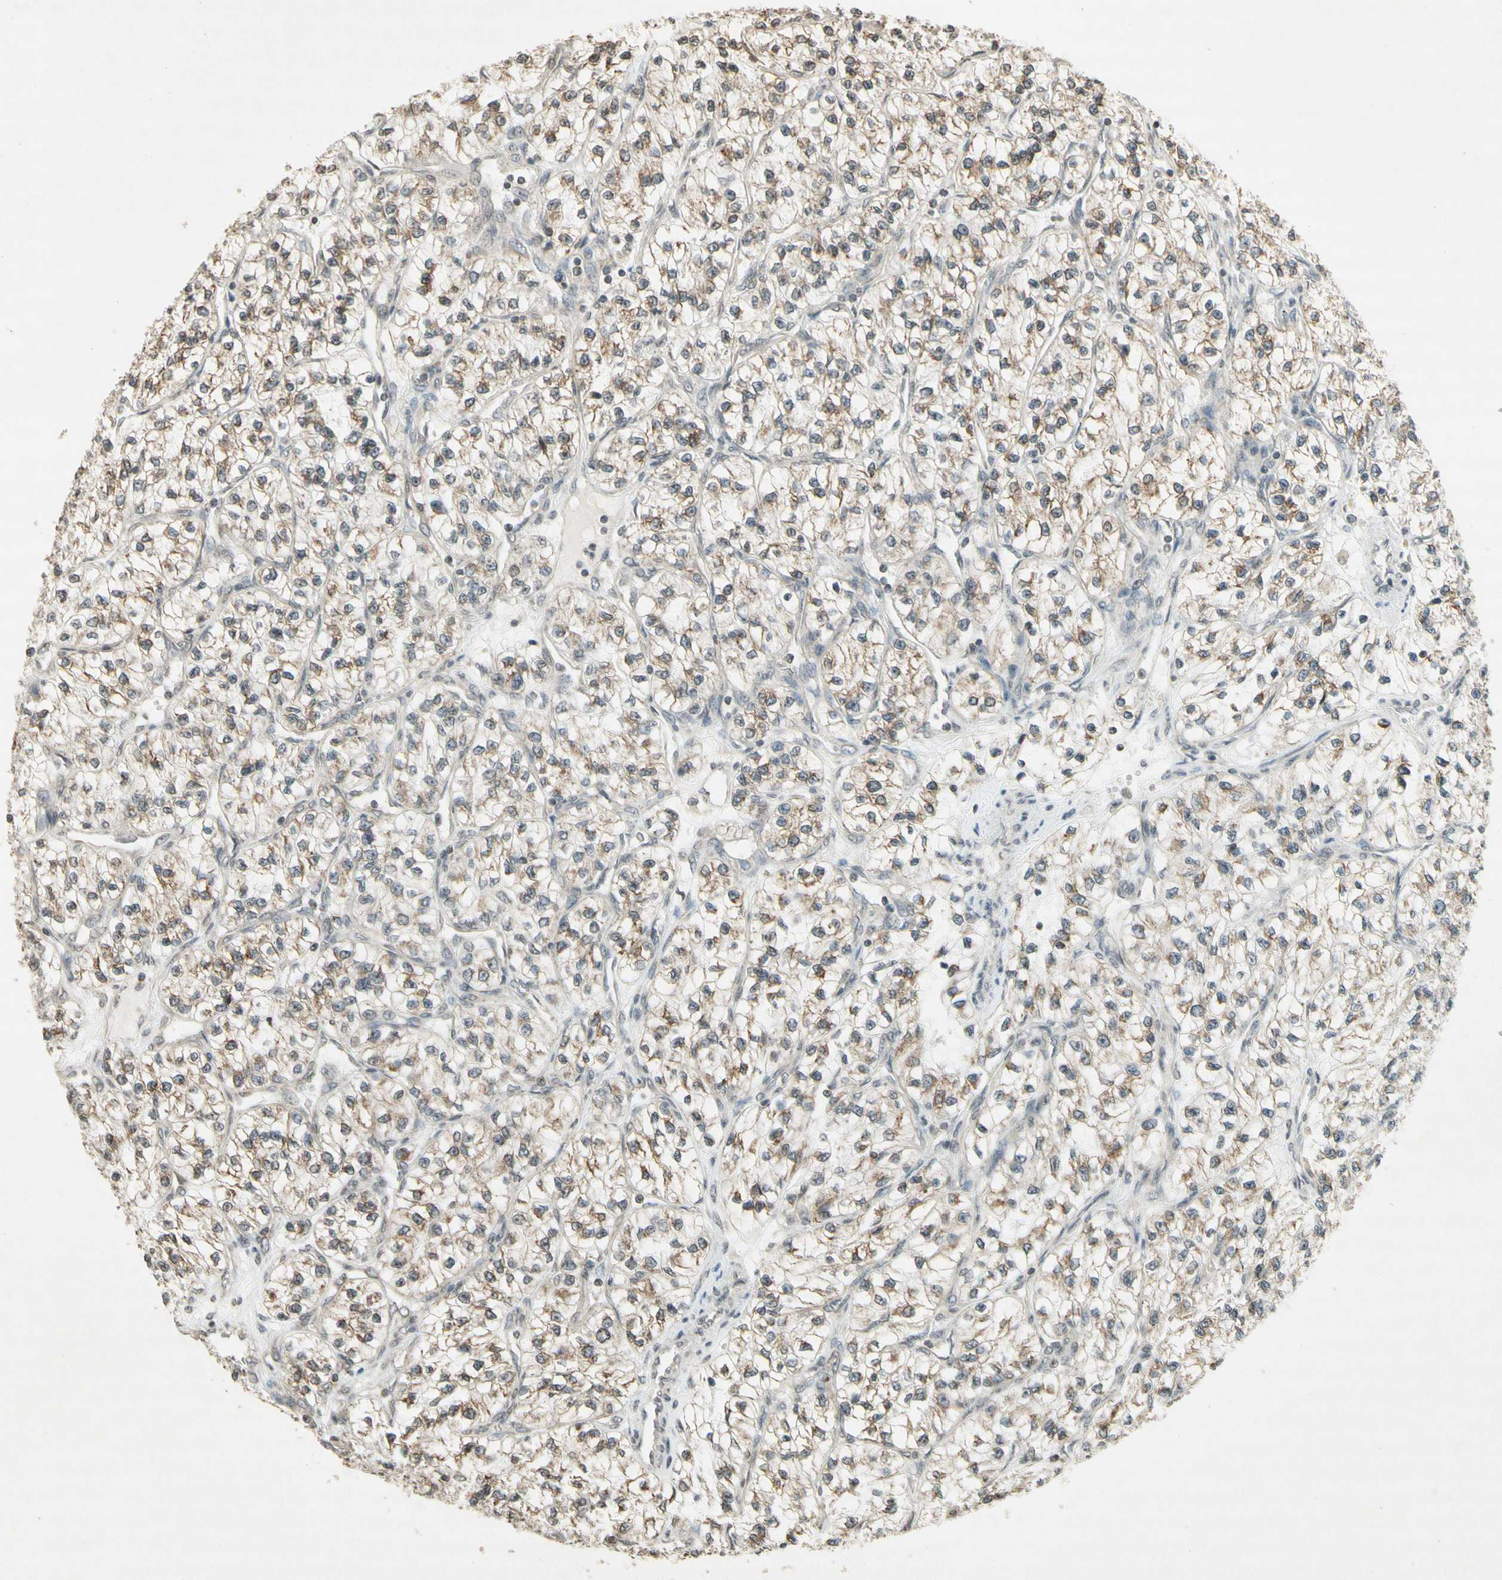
{"staining": {"intensity": "moderate", "quantity": "<25%", "location": "cytoplasmic/membranous"}, "tissue": "renal cancer", "cell_type": "Tumor cells", "image_type": "cancer", "snomed": [{"axis": "morphology", "description": "Adenocarcinoma, NOS"}, {"axis": "topography", "description": "Kidney"}], "caption": "Brown immunohistochemical staining in adenocarcinoma (renal) shows moderate cytoplasmic/membranous staining in about <25% of tumor cells. (brown staining indicates protein expression, while blue staining denotes nuclei).", "gene": "CCNI", "patient": {"sex": "female", "age": 57}}